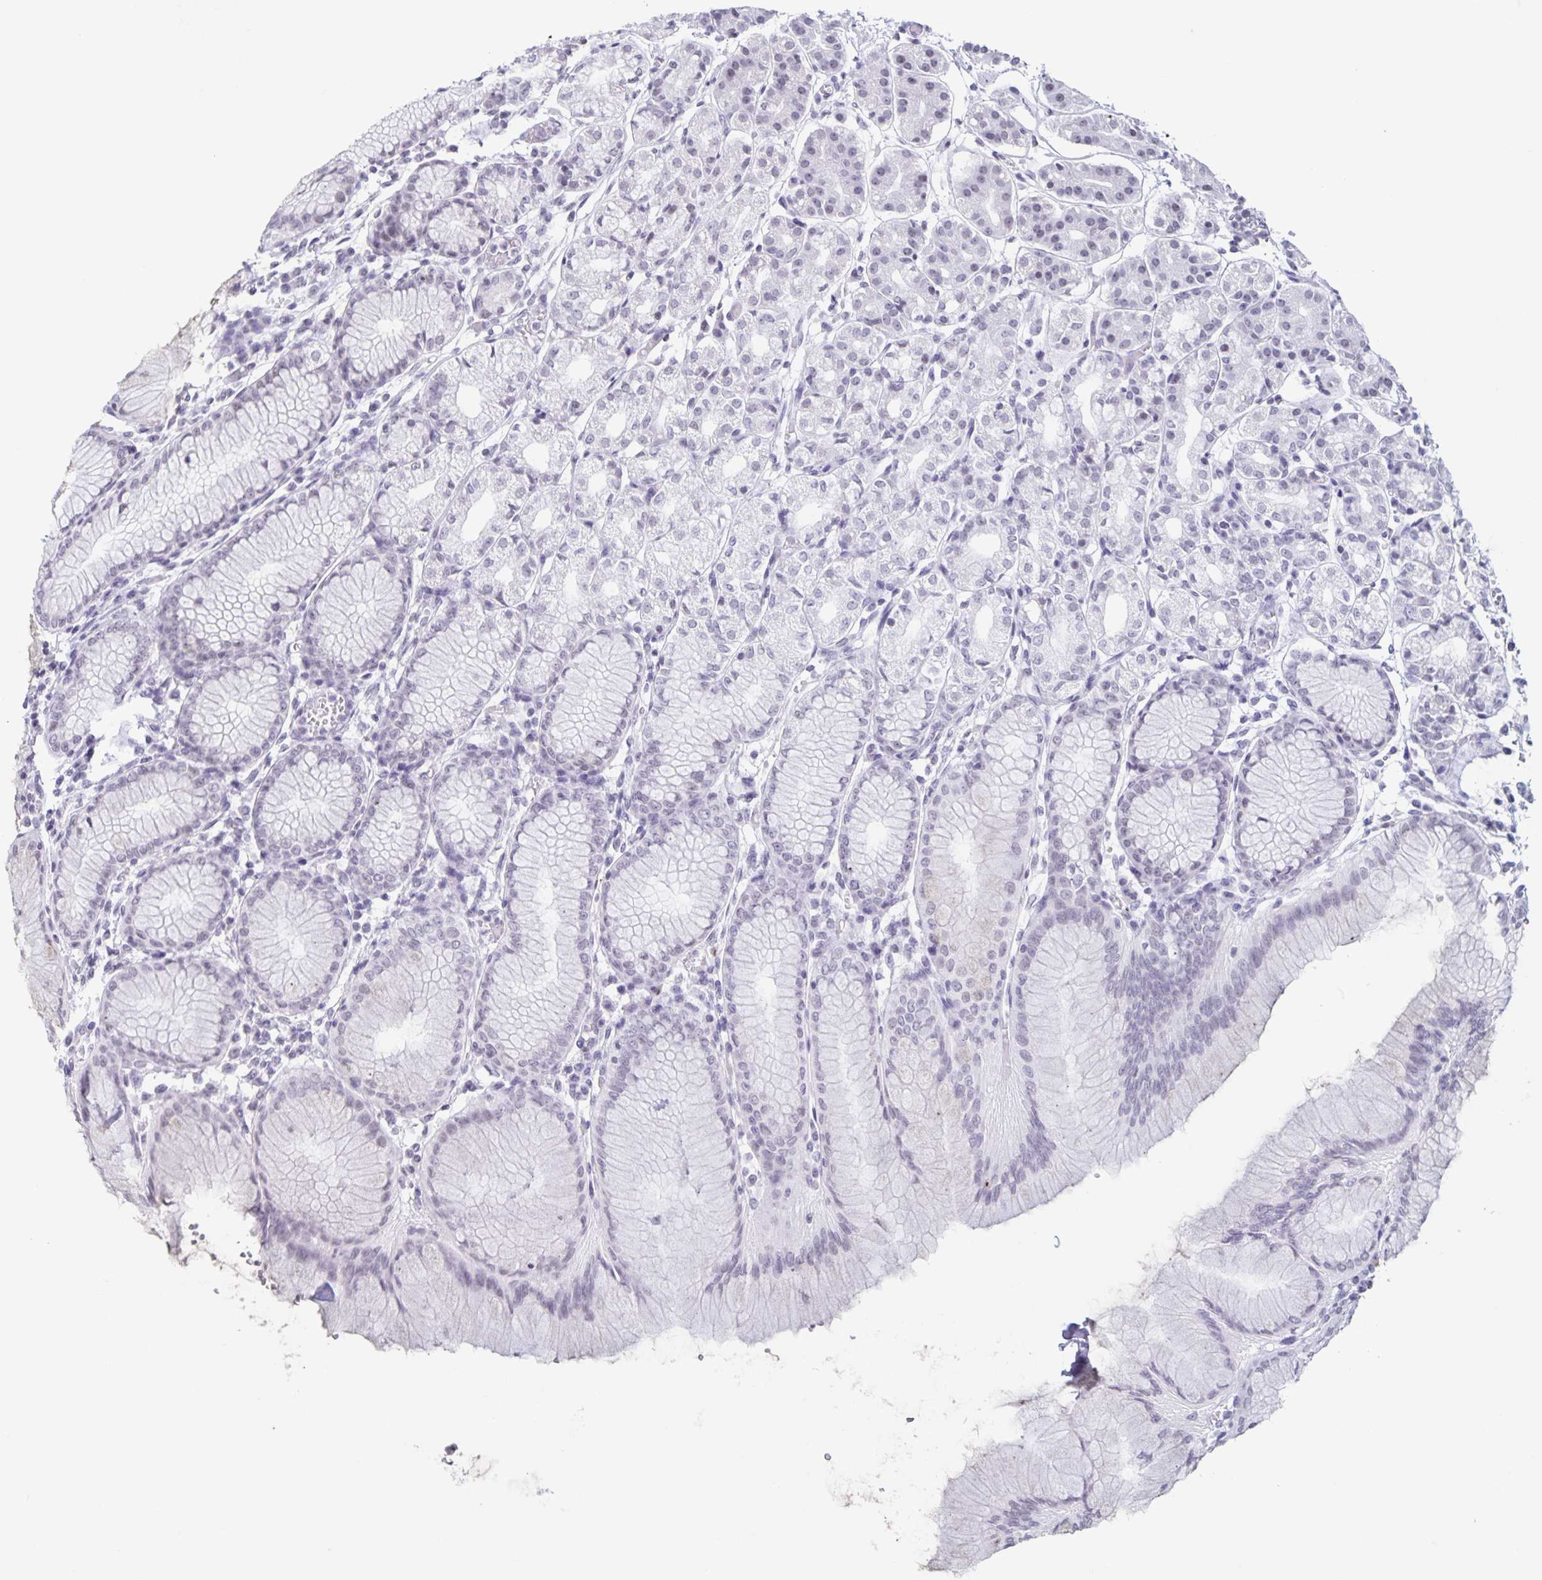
{"staining": {"intensity": "negative", "quantity": "none", "location": "none"}, "tissue": "stomach", "cell_type": "Glandular cells", "image_type": "normal", "snomed": [{"axis": "morphology", "description": "Normal tissue, NOS"}, {"axis": "topography", "description": "Stomach"}], "caption": "Glandular cells are negative for brown protein staining in normal stomach. (Stains: DAB (3,3'-diaminobenzidine) immunohistochemistry (IHC) with hematoxylin counter stain, Microscopy: brightfield microscopy at high magnification).", "gene": "LCE6A", "patient": {"sex": "female", "age": 57}}